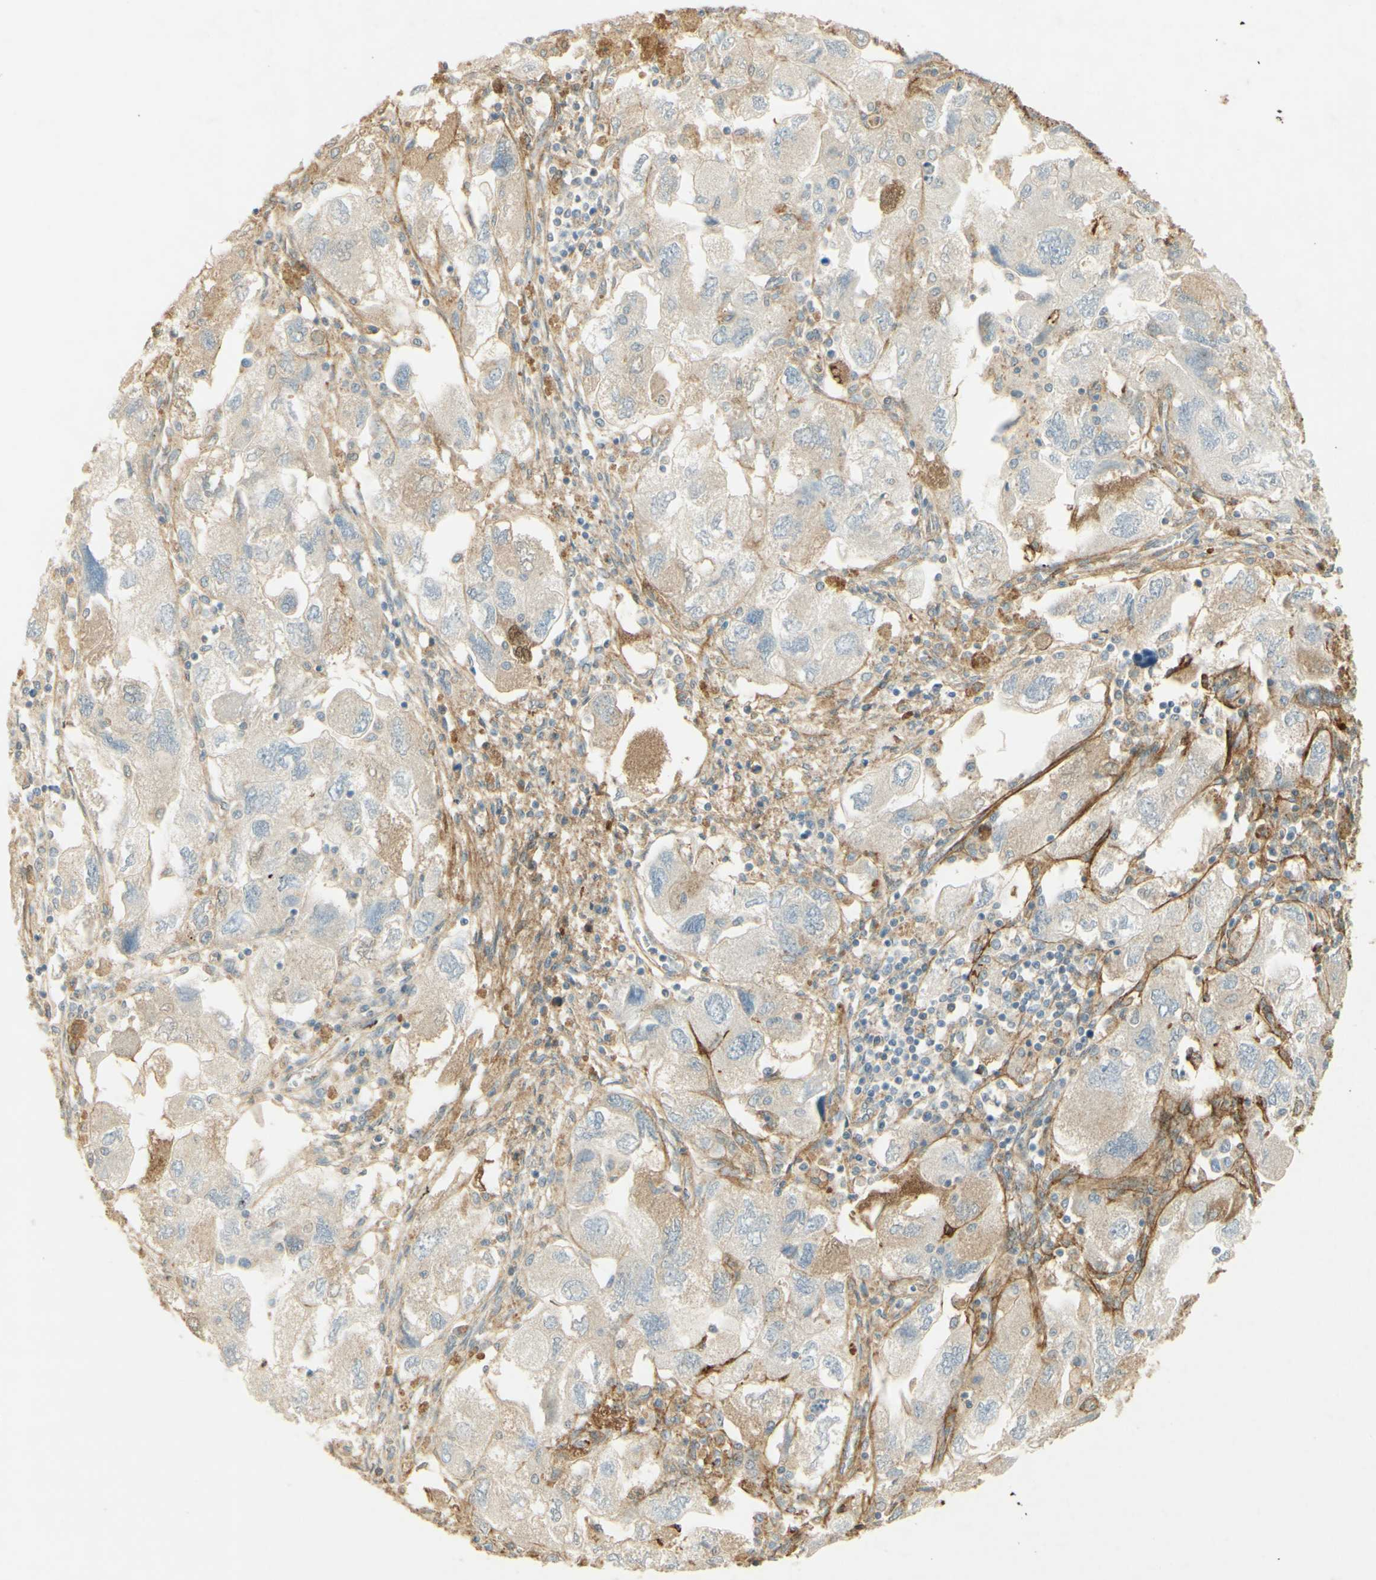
{"staining": {"intensity": "moderate", "quantity": "<25%", "location": "cytoplasmic/membranous"}, "tissue": "ovarian cancer", "cell_type": "Tumor cells", "image_type": "cancer", "snomed": [{"axis": "morphology", "description": "Carcinoma, NOS"}, {"axis": "morphology", "description": "Cystadenocarcinoma, serous, NOS"}, {"axis": "topography", "description": "Ovary"}], "caption": "This is an image of immunohistochemistry (IHC) staining of ovarian cancer, which shows moderate staining in the cytoplasmic/membranous of tumor cells.", "gene": "TNN", "patient": {"sex": "female", "age": 69}}